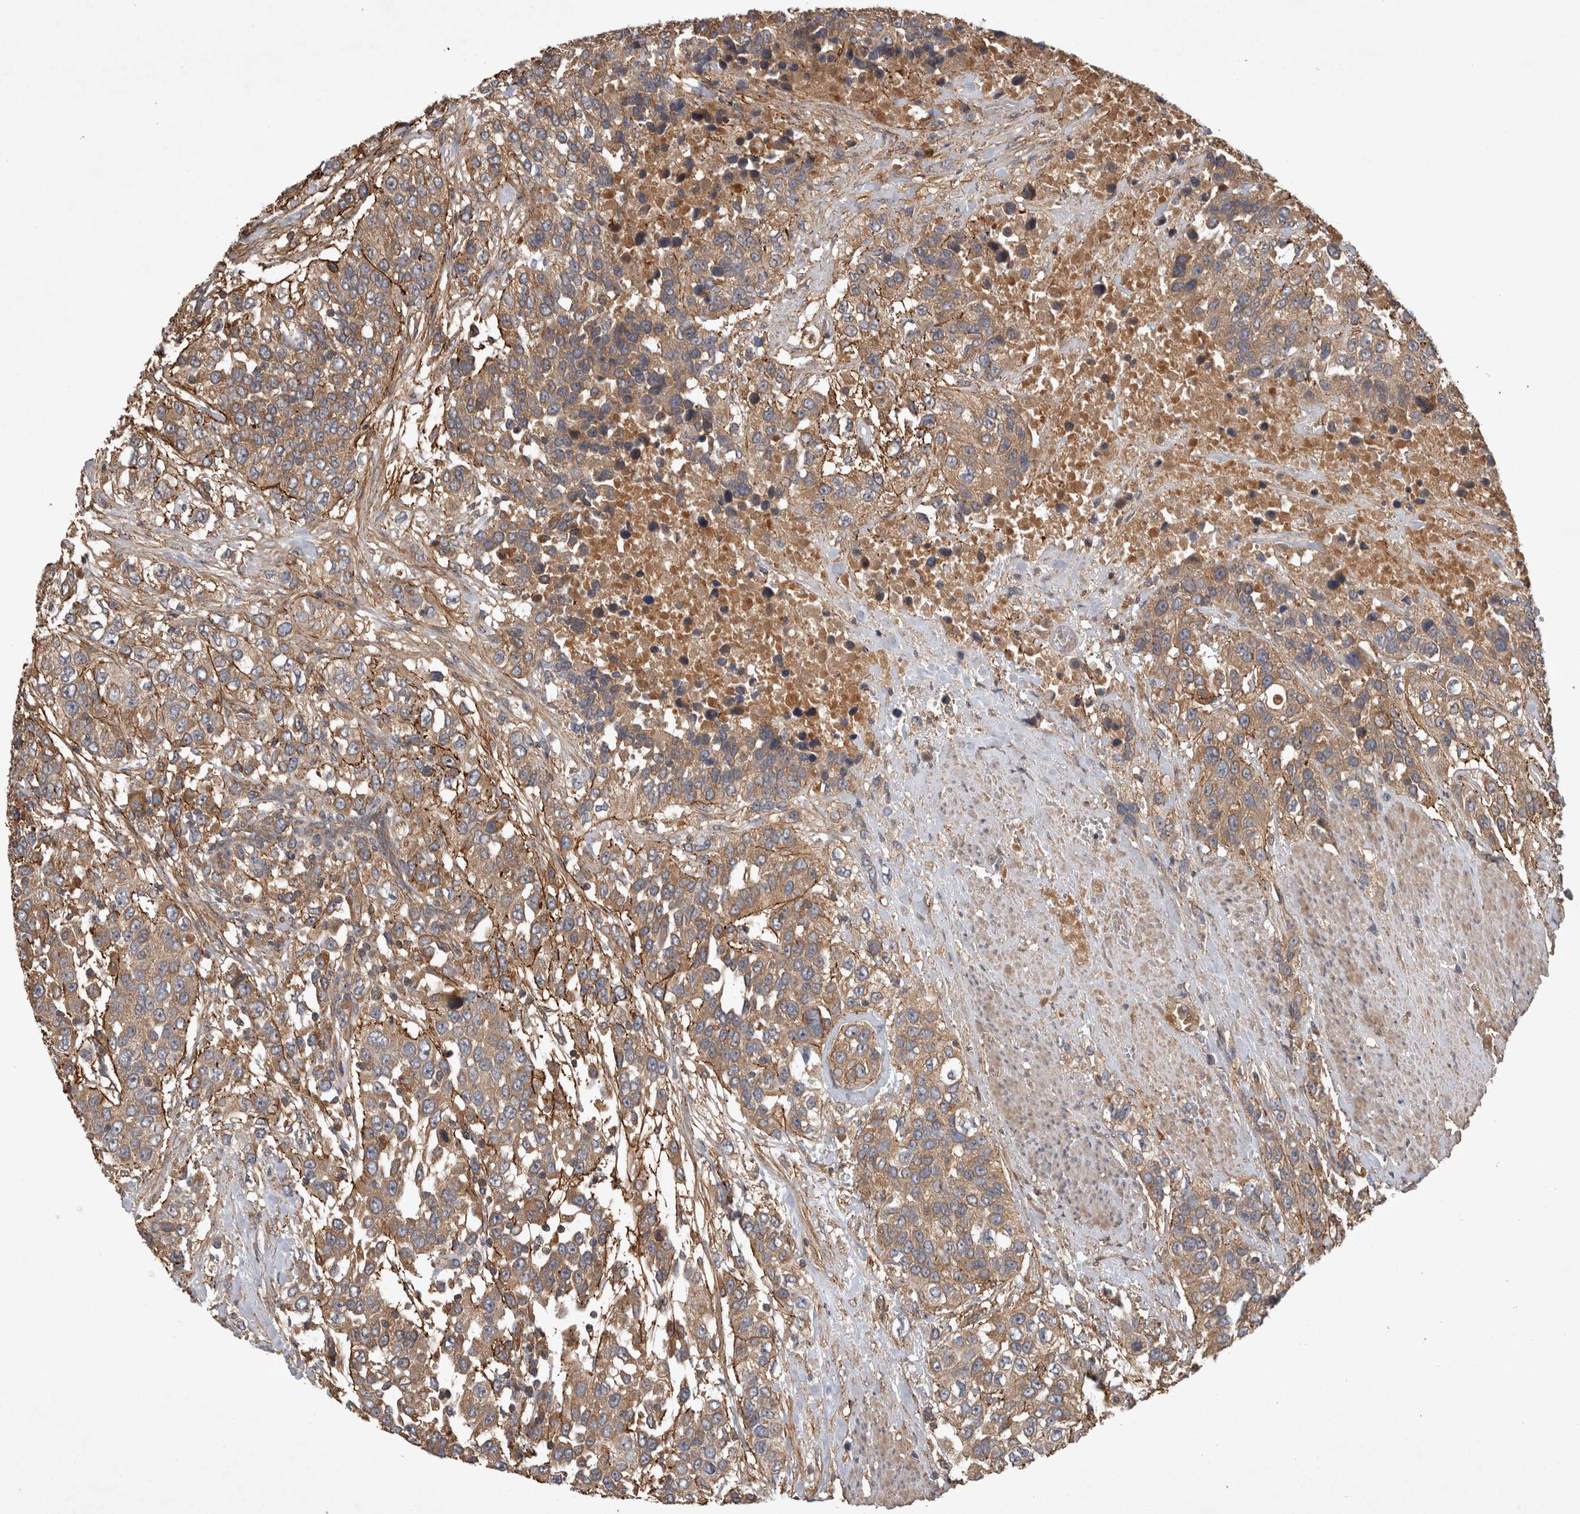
{"staining": {"intensity": "moderate", "quantity": ">75%", "location": "cytoplasmic/membranous"}, "tissue": "urothelial cancer", "cell_type": "Tumor cells", "image_type": "cancer", "snomed": [{"axis": "morphology", "description": "Urothelial carcinoma, High grade"}, {"axis": "topography", "description": "Urinary bladder"}], "caption": "High-grade urothelial carcinoma stained with DAB (3,3'-diaminobenzidine) IHC reveals medium levels of moderate cytoplasmic/membranous expression in approximately >75% of tumor cells.", "gene": "TRMT61B", "patient": {"sex": "female", "age": 80}}